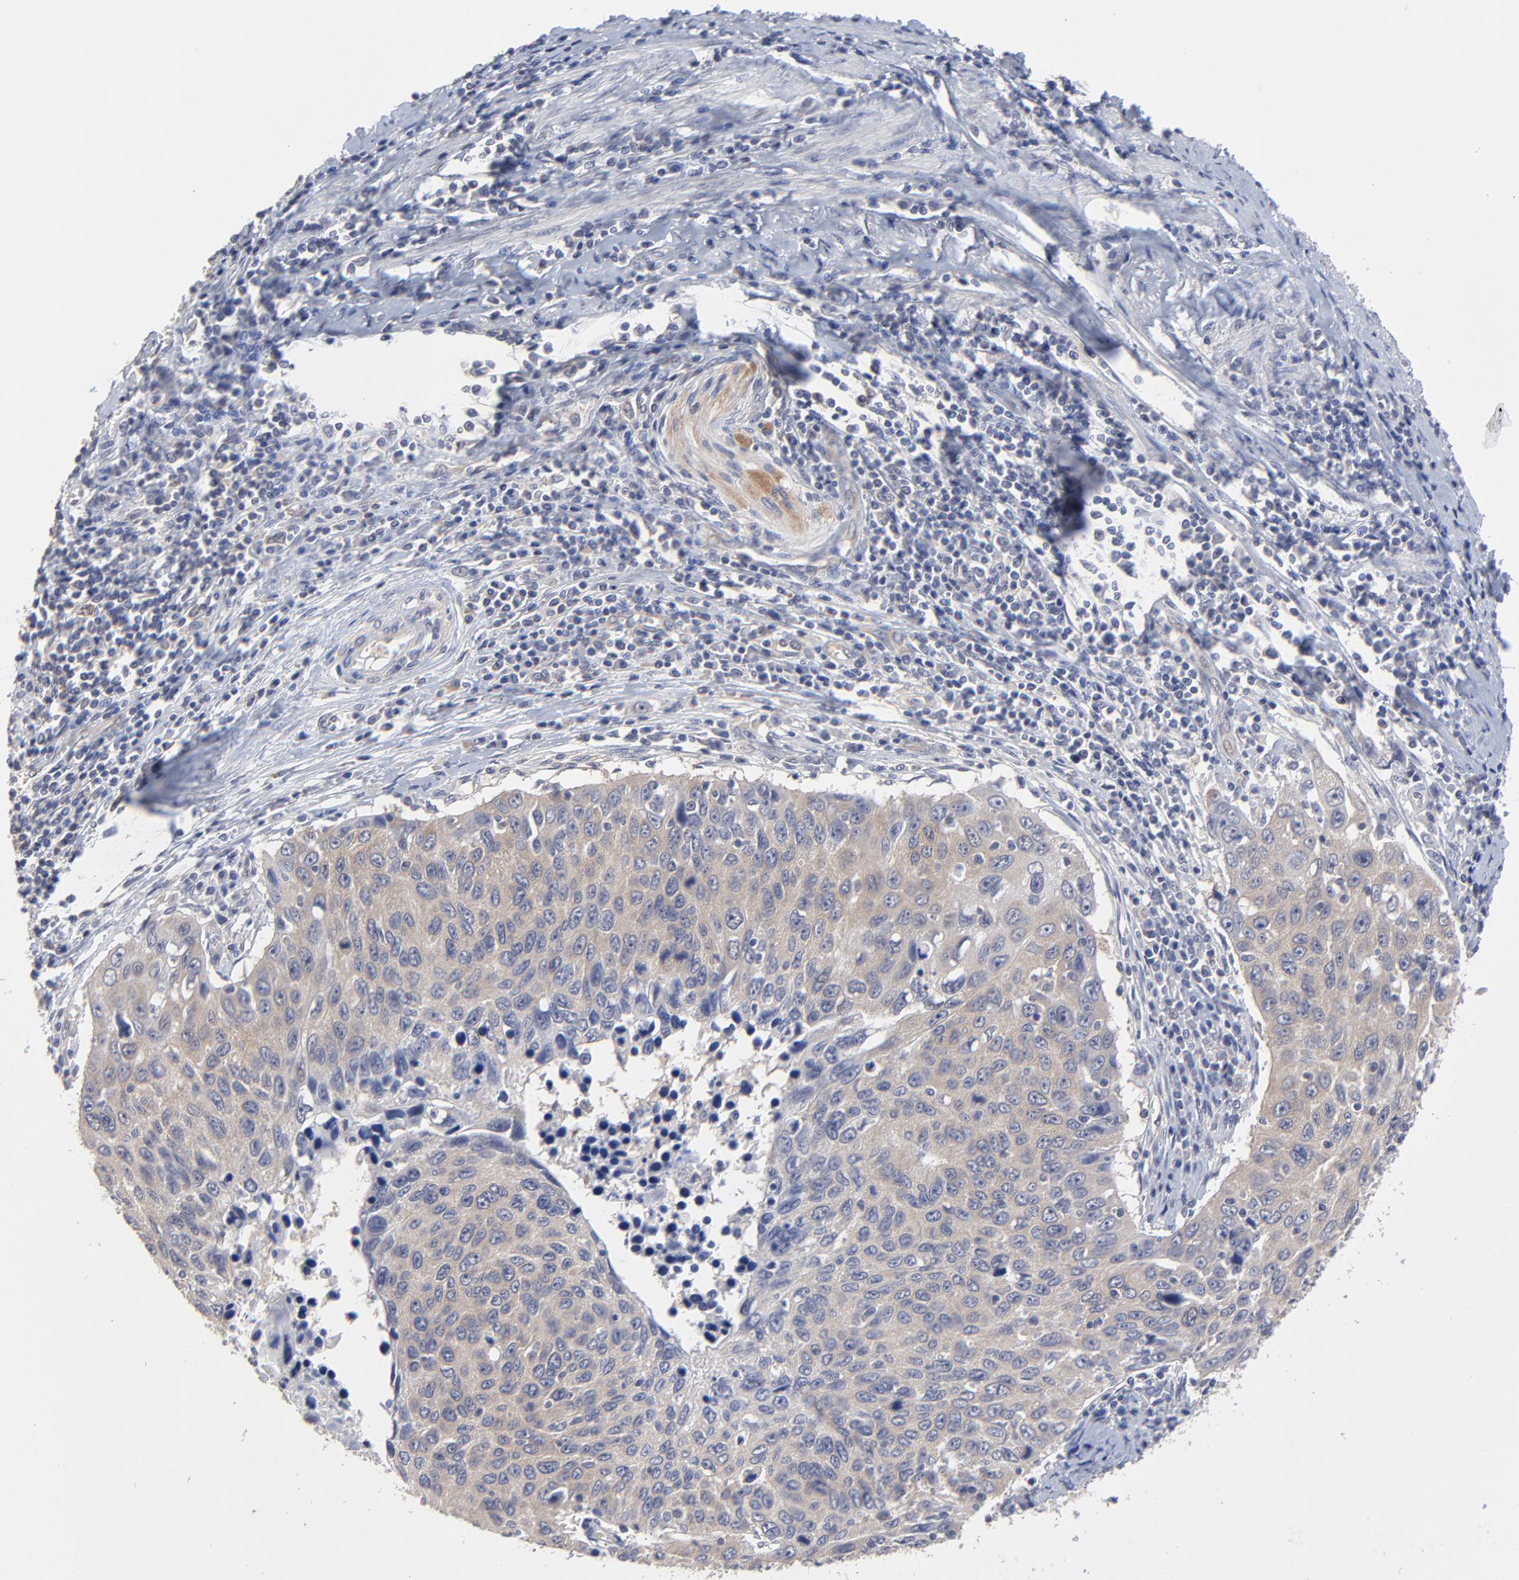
{"staining": {"intensity": "weak", "quantity": "25%-75%", "location": "cytoplasmic/membranous"}, "tissue": "cervical cancer", "cell_type": "Tumor cells", "image_type": "cancer", "snomed": [{"axis": "morphology", "description": "Squamous cell carcinoma, NOS"}, {"axis": "topography", "description": "Cervix"}], "caption": "A photomicrograph of cervical squamous cell carcinoma stained for a protein displays weak cytoplasmic/membranous brown staining in tumor cells.", "gene": "CCT2", "patient": {"sex": "female", "age": 53}}